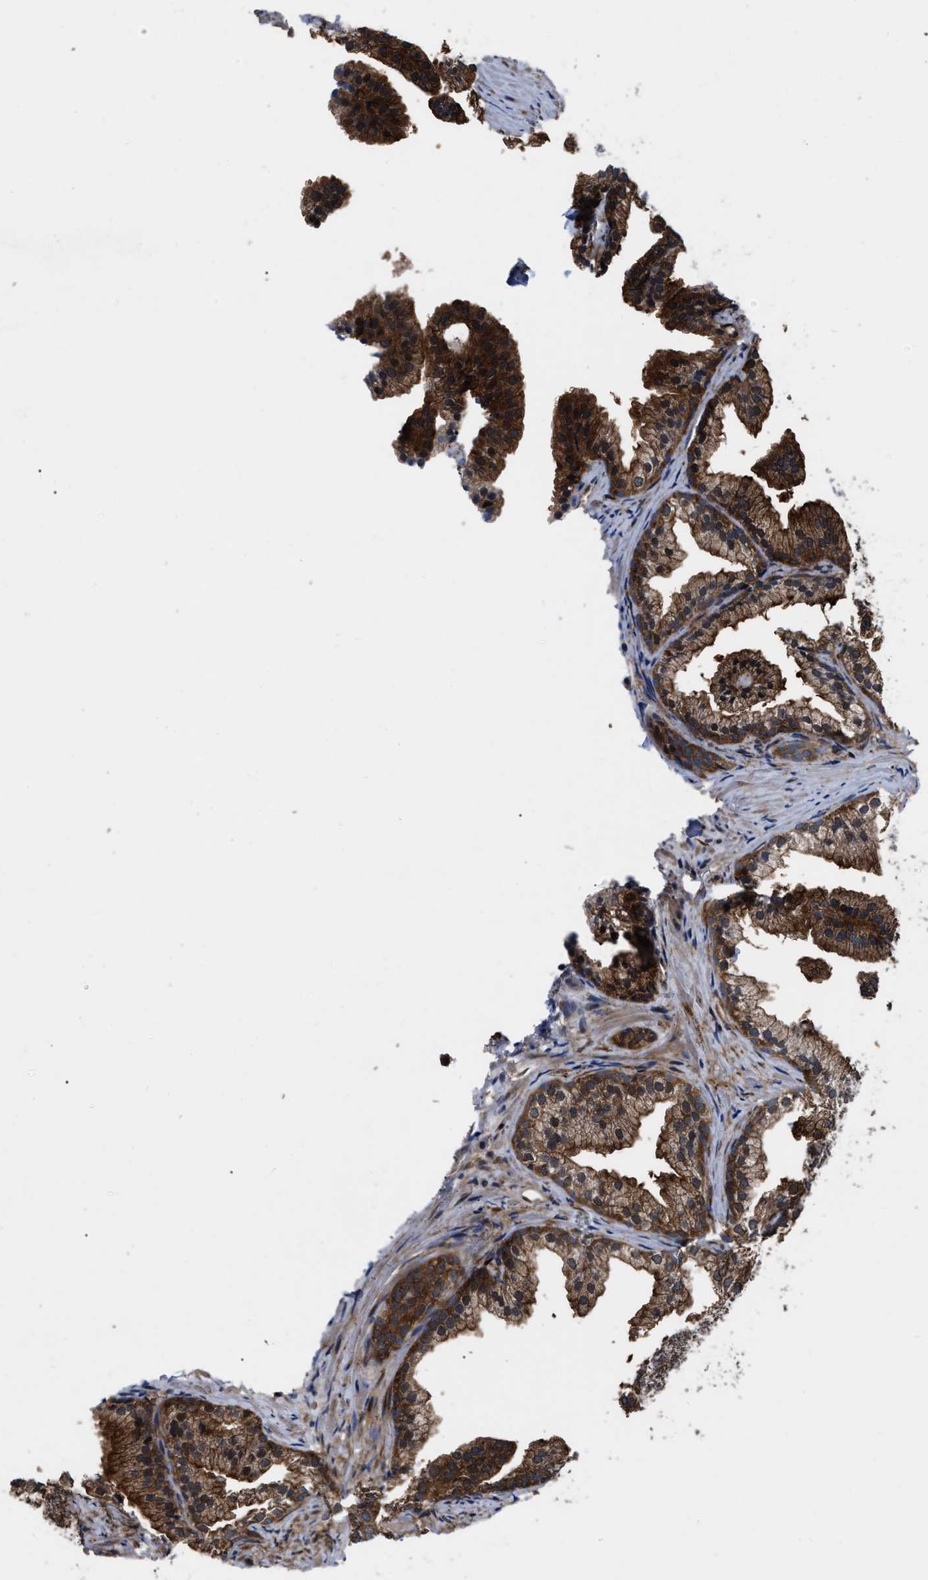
{"staining": {"intensity": "strong", "quantity": ">75%", "location": "cytoplasmic/membranous"}, "tissue": "prostate", "cell_type": "Glandular cells", "image_type": "normal", "snomed": [{"axis": "morphology", "description": "Normal tissue, NOS"}, {"axis": "topography", "description": "Prostate"}], "caption": "Immunohistochemistry (IHC) histopathology image of benign prostate: human prostate stained using IHC displays high levels of strong protein expression localized specifically in the cytoplasmic/membranous of glandular cells, appearing as a cytoplasmic/membranous brown color.", "gene": "GET4", "patient": {"sex": "male", "age": 76}}